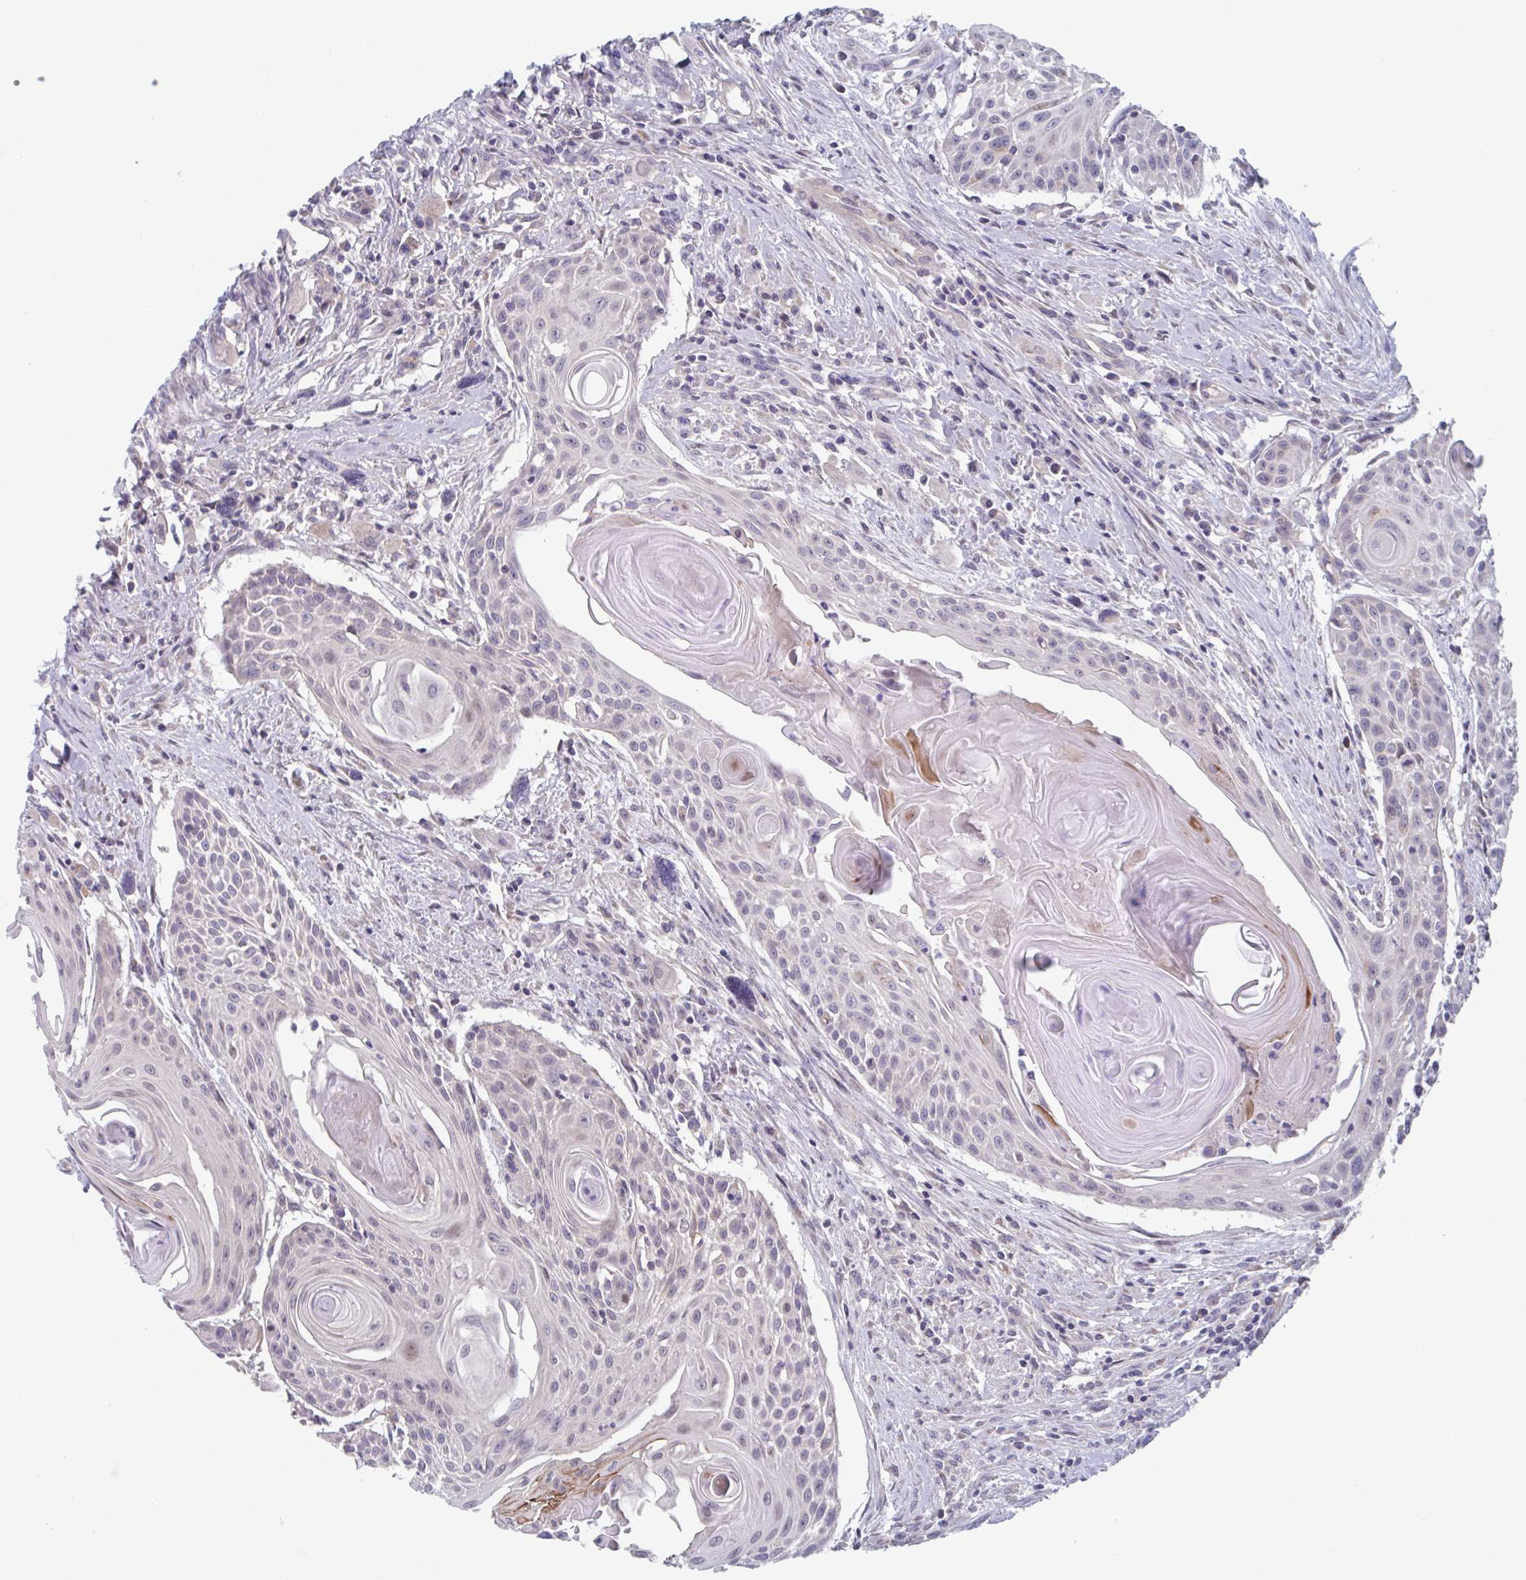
{"staining": {"intensity": "negative", "quantity": "none", "location": "none"}, "tissue": "head and neck cancer", "cell_type": "Tumor cells", "image_type": "cancer", "snomed": [{"axis": "morphology", "description": "Squamous cell carcinoma, NOS"}, {"axis": "topography", "description": "Lymph node"}, {"axis": "topography", "description": "Salivary gland"}, {"axis": "topography", "description": "Head-Neck"}], "caption": "IHC of human squamous cell carcinoma (head and neck) reveals no staining in tumor cells.", "gene": "TNFSF10", "patient": {"sex": "female", "age": 74}}